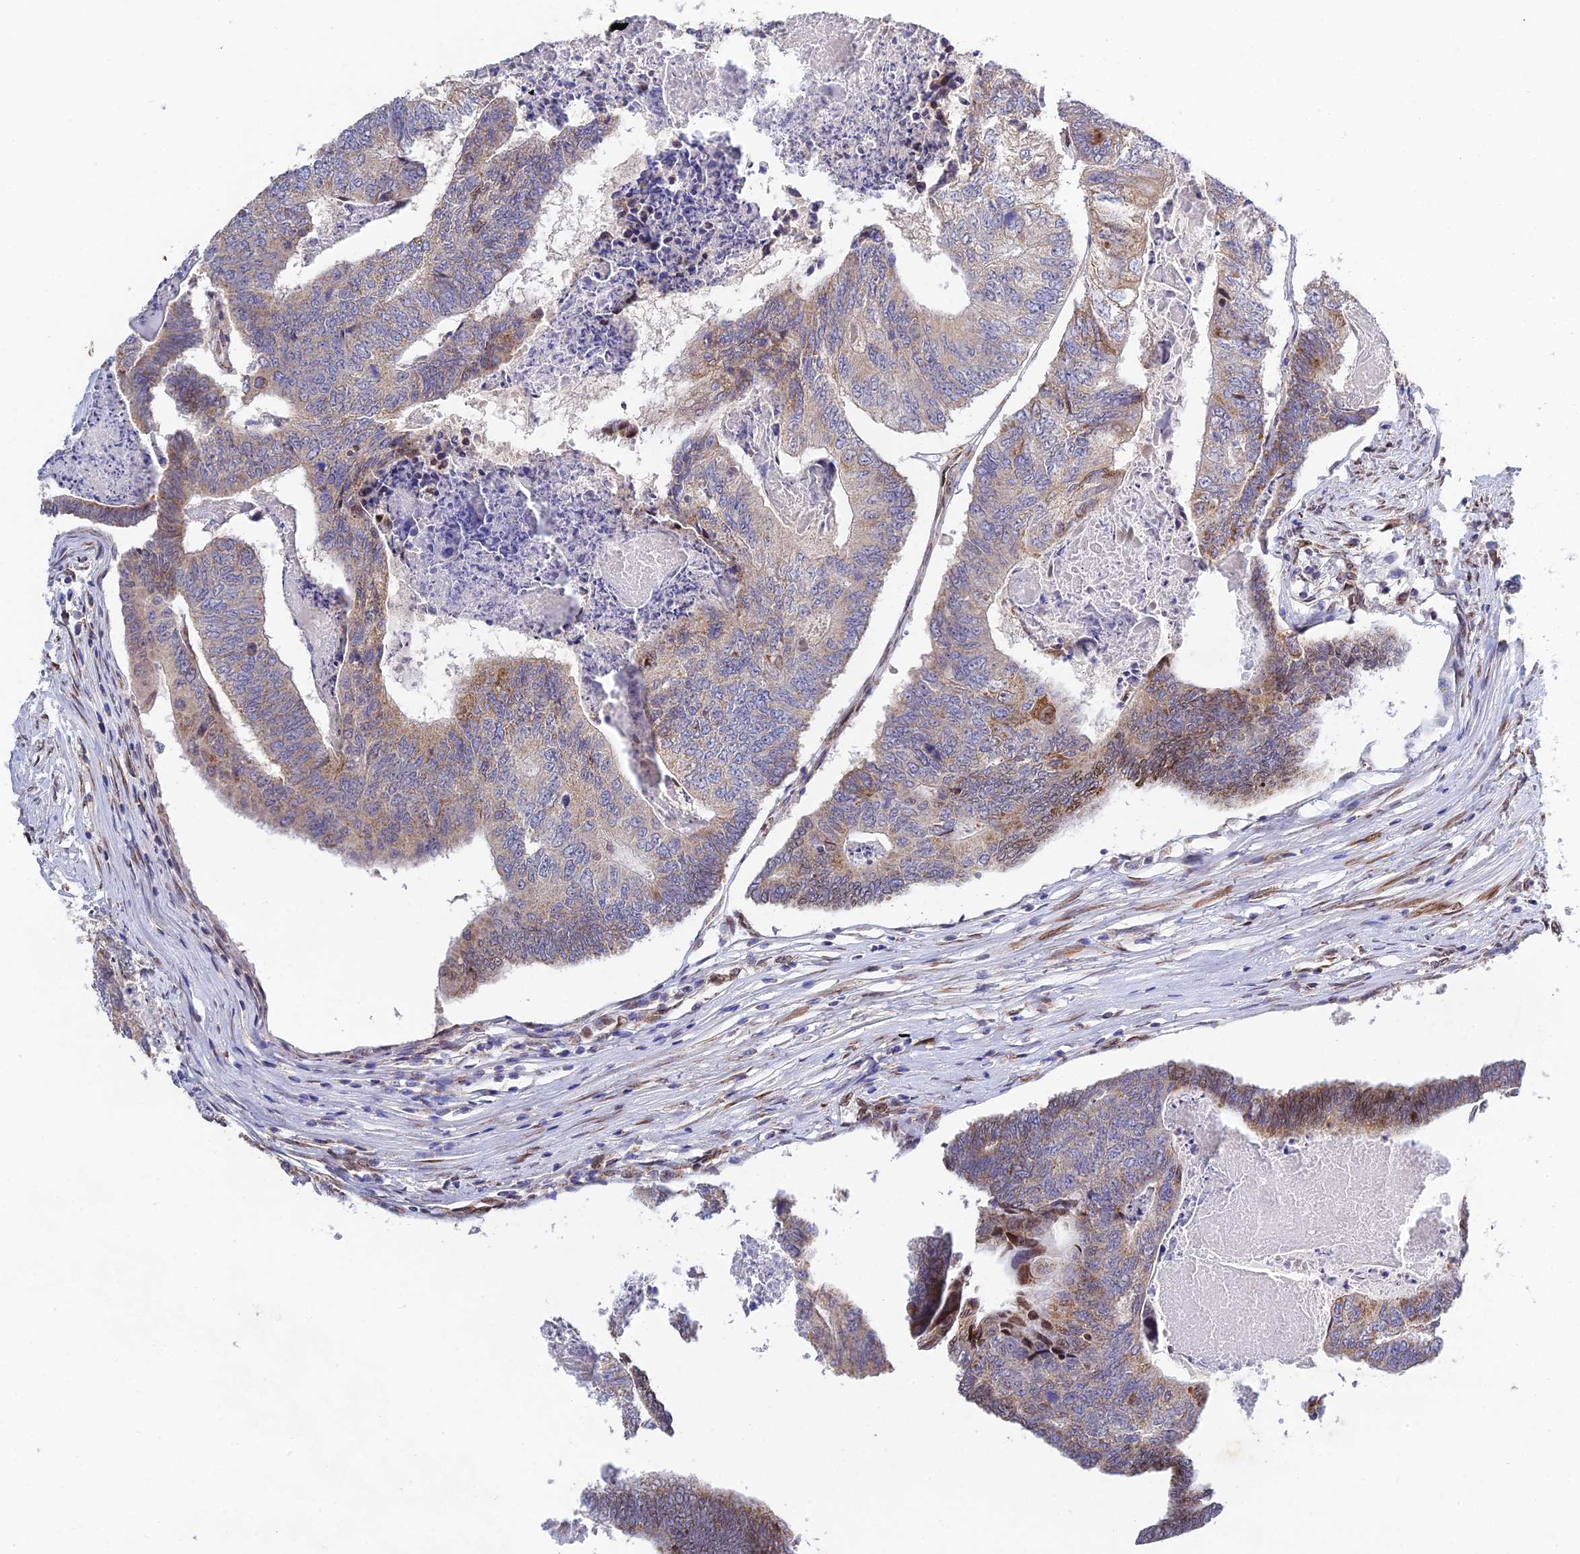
{"staining": {"intensity": "moderate", "quantity": "<25%", "location": "cytoplasmic/membranous"}, "tissue": "colorectal cancer", "cell_type": "Tumor cells", "image_type": "cancer", "snomed": [{"axis": "morphology", "description": "Adenocarcinoma, NOS"}, {"axis": "topography", "description": "Colon"}], "caption": "An immunohistochemistry image of tumor tissue is shown. Protein staining in brown labels moderate cytoplasmic/membranous positivity in colorectal adenocarcinoma within tumor cells.", "gene": "MGAT2", "patient": {"sex": "female", "age": 67}}